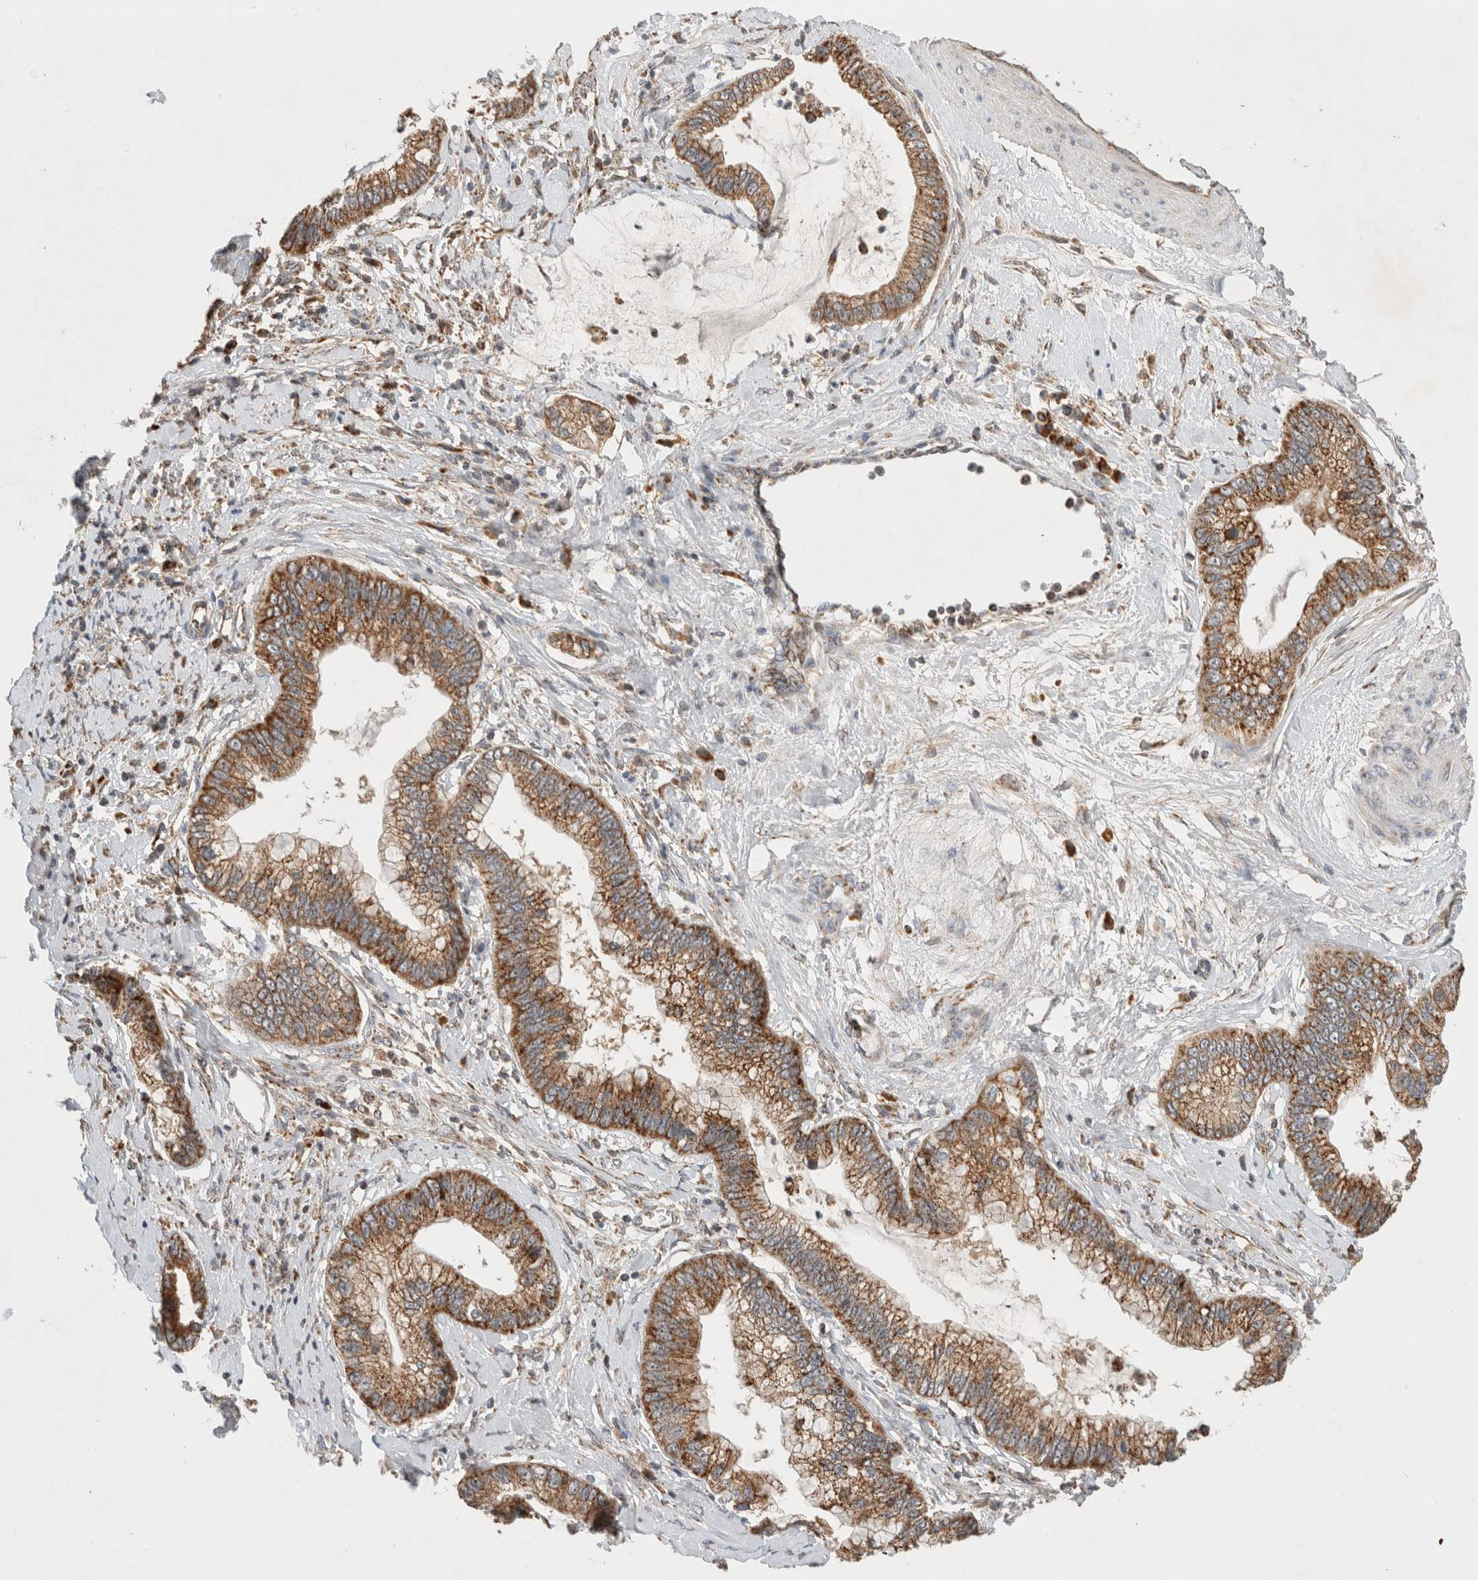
{"staining": {"intensity": "moderate", "quantity": ">75%", "location": "cytoplasmic/membranous"}, "tissue": "cervical cancer", "cell_type": "Tumor cells", "image_type": "cancer", "snomed": [{"axis": "morphology", "description": "Adenocarcinoma, NOS"}, {"axis": "topography", "description": "Cervix"}], "caption": "A brown stain shows moderate cytoplasmic/membranous expression of a protein in human cervical cancer (adenocarcinoma) tumor cells.", "gene": "AMPD1", "patient": {"sex": "female", "age": 44}}